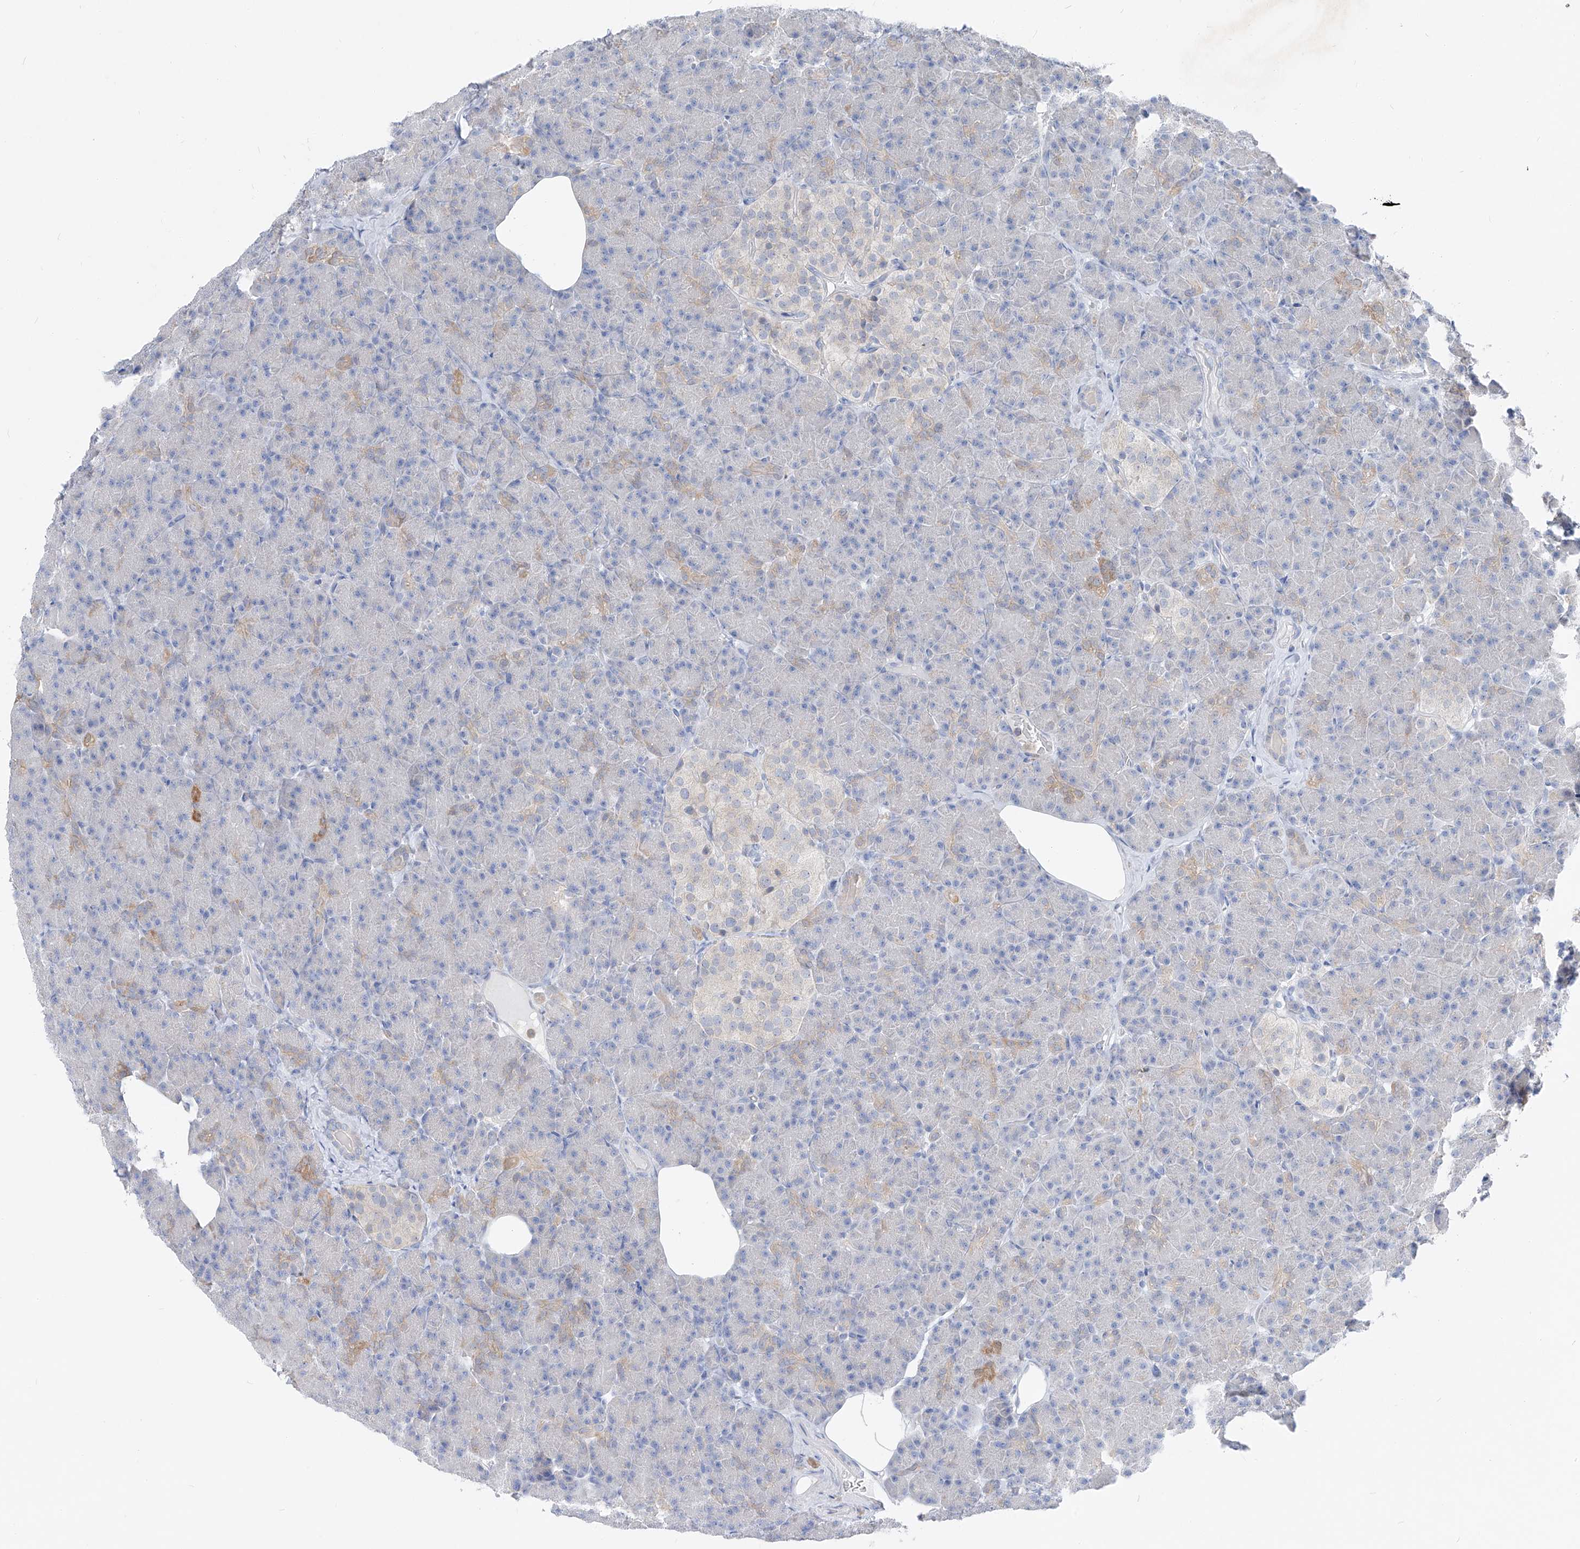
{"staining": {"intensity": "moderate", "quantity": "<25%", "location": "cytoplasmic/membranous"}, "tissue": "pancreas", "cell_type": "Exocrine glandular cells", "image_type": "normal", "snomed": [{"axis": "morphology", "description": "Normal tissue, NOS"}, {"axis": "topography", "description": "Pancreas"}], "caption": "Protein expression by IHC exhibits moderate cytoplasmic/membranous staining in about <25% of exocrine glandular cells in normal pancreas.", "gene": "UFL1", "patient": {"sex": "female", "age": 43}}